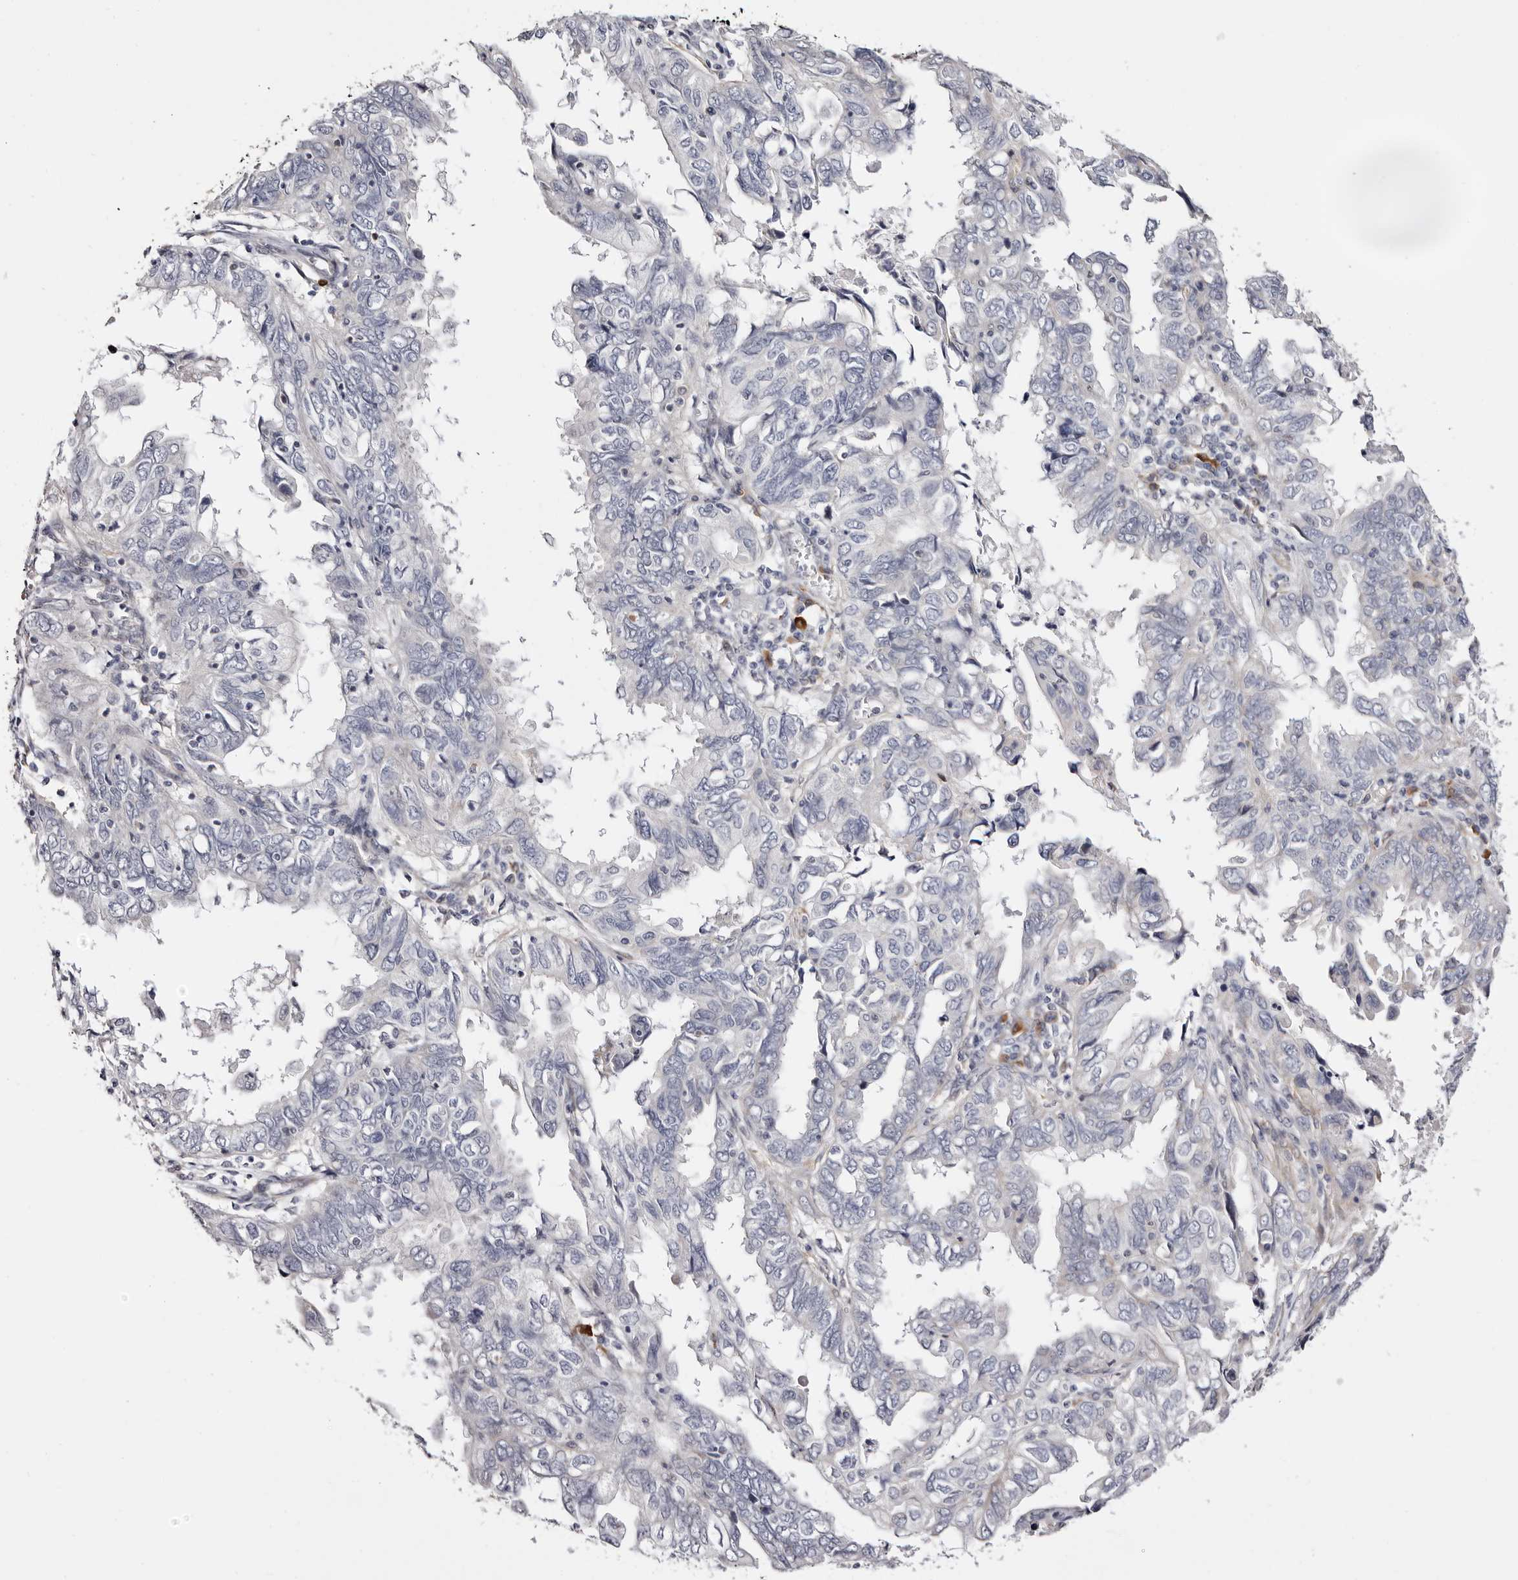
{"staining": {"intensity": "negative", "quantity": "none", "location": "none"}, "tissue": "endometrial cancer", "cell_type": "Tumor cells", "image_type": "cancer", "snomed": [{"axis": "morphology", "description": "Adenocarcinoma, NOS"}, {"axis": "topography", "description": "Uterus"}], "caption": "Immunohistochemistry (IHC) image of neoplastic tissue: human endometrial cancer stained with DAB (3,3'-diaminobenzidine) exhibits no significant protein staining in tumor cells.", "gene": "GFOD1", "patient": {"sex": "female", "age": 77}}